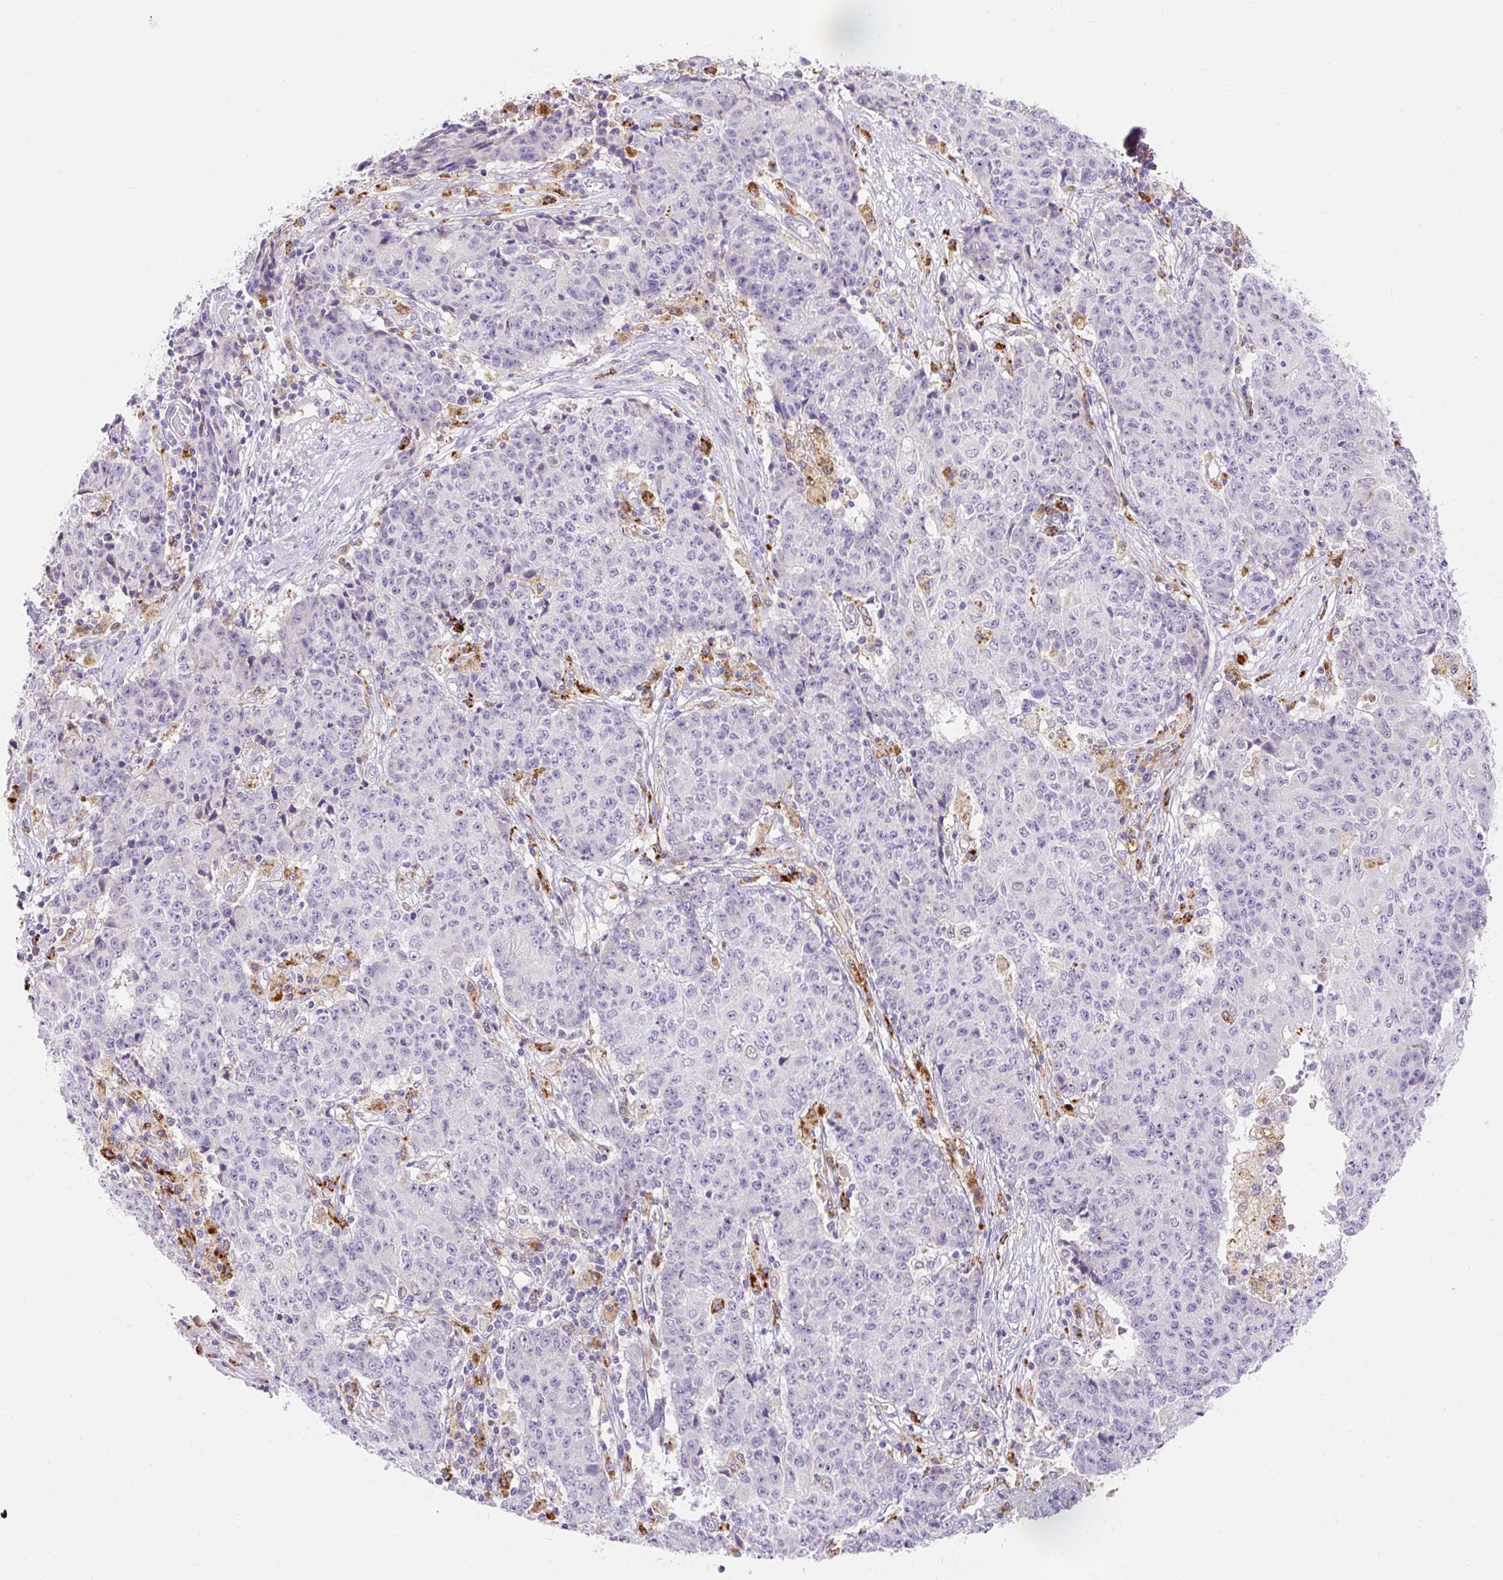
{"staining": {"intensity": "negative", "quantity": "none", "location": "none"}, "tissue": "ovarian cancer", "cell_type": "Tumor cells", "image_type": "cancer", "snomed": [{"axis": "morphology", "description": "Carcinoma, endometroid"}, {"axis": "topography", "description": "Ovary"}], "caption": "This is an immunohistochemistry micrograph of human endometroid carcinoma (ovarian). There is no expression in tumor cells.", "gene": "TMEM150C", "patient": {"sex": "female", "age": 42}}